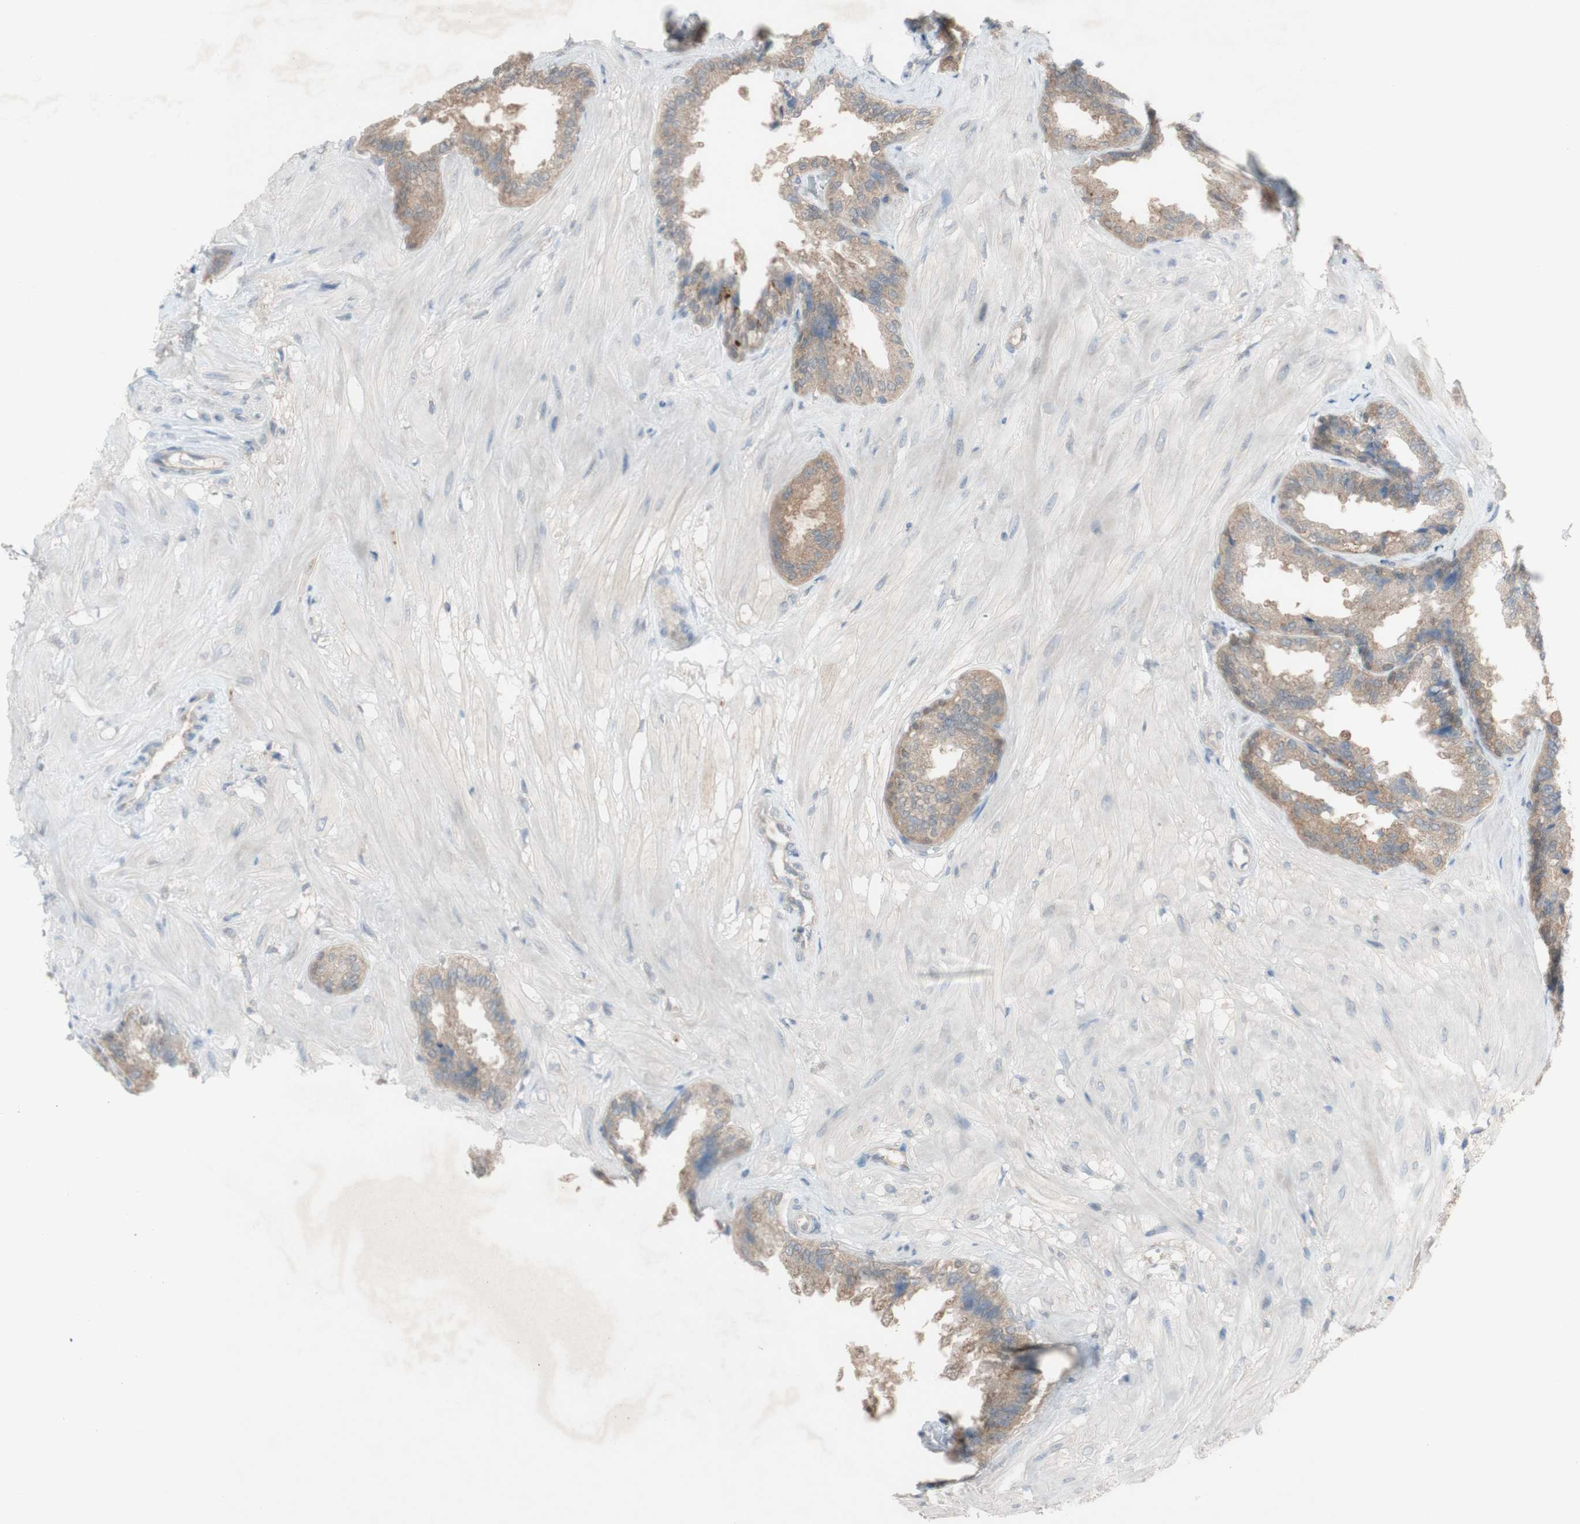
{"staining": {"intensity": "weak", "quantity": ">75%", "location": "cytoplasmic/membranous"}, "tissue": "seminal vesicle", "cell_type": "Glandular cells", "image_type": "normal", "snomed": [{"axis": "morphology", "description": "Normal tissue, NOS"}, {"axis": "topography", "description": "Seminal veicle"}], "caption": "A histopathology image of seminal vesicle stained for a protein exhibits weak cytoplasmic/membranous brown staining in glandular cells. (DAB (3,3'-diaminobenzidine) IHC with brightfield microscopy, high magnification).", "gene": "PEX2", "patient": {"sex": "male", "age": 46}}